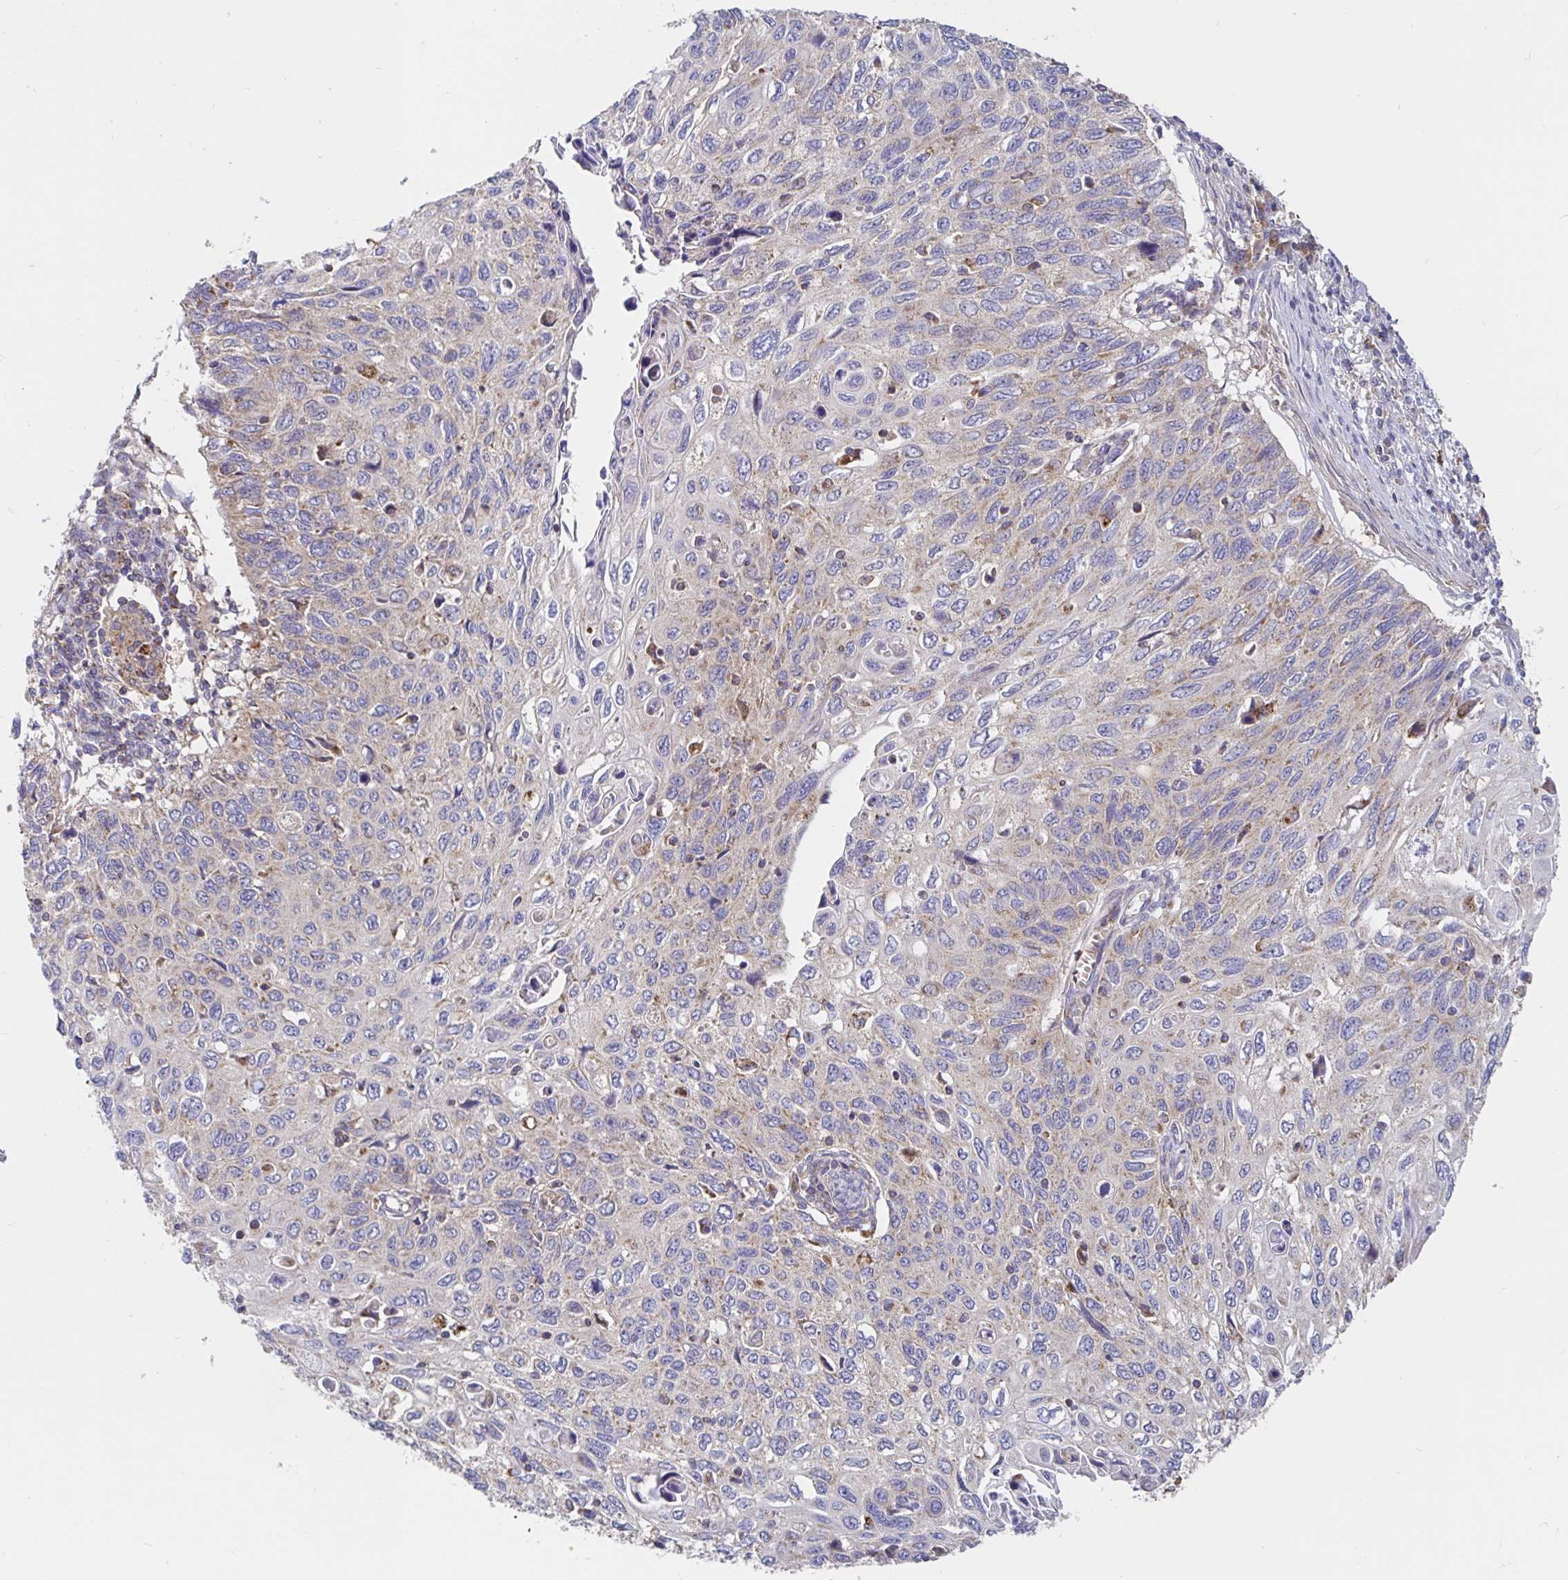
{"staining": {"intensity": "negative", "quantity": "none", "location": "none"}, "tissue": "cervical cancer", "cell_type": "Tumor cells", "image_type": "cancer", "snomed": [{"axis": "morphology", "description": "Squamous cell carcinoma, NOS"}, {"axis": "topography", "description": "Cervix"}], "caption": "Tumor cells are negative for protein expression in human cervical cancer. (IHC, brightfield microscopy, high magnification).", "gene": "PRDX3", "patient": {"sex": "female", "age": 70}}